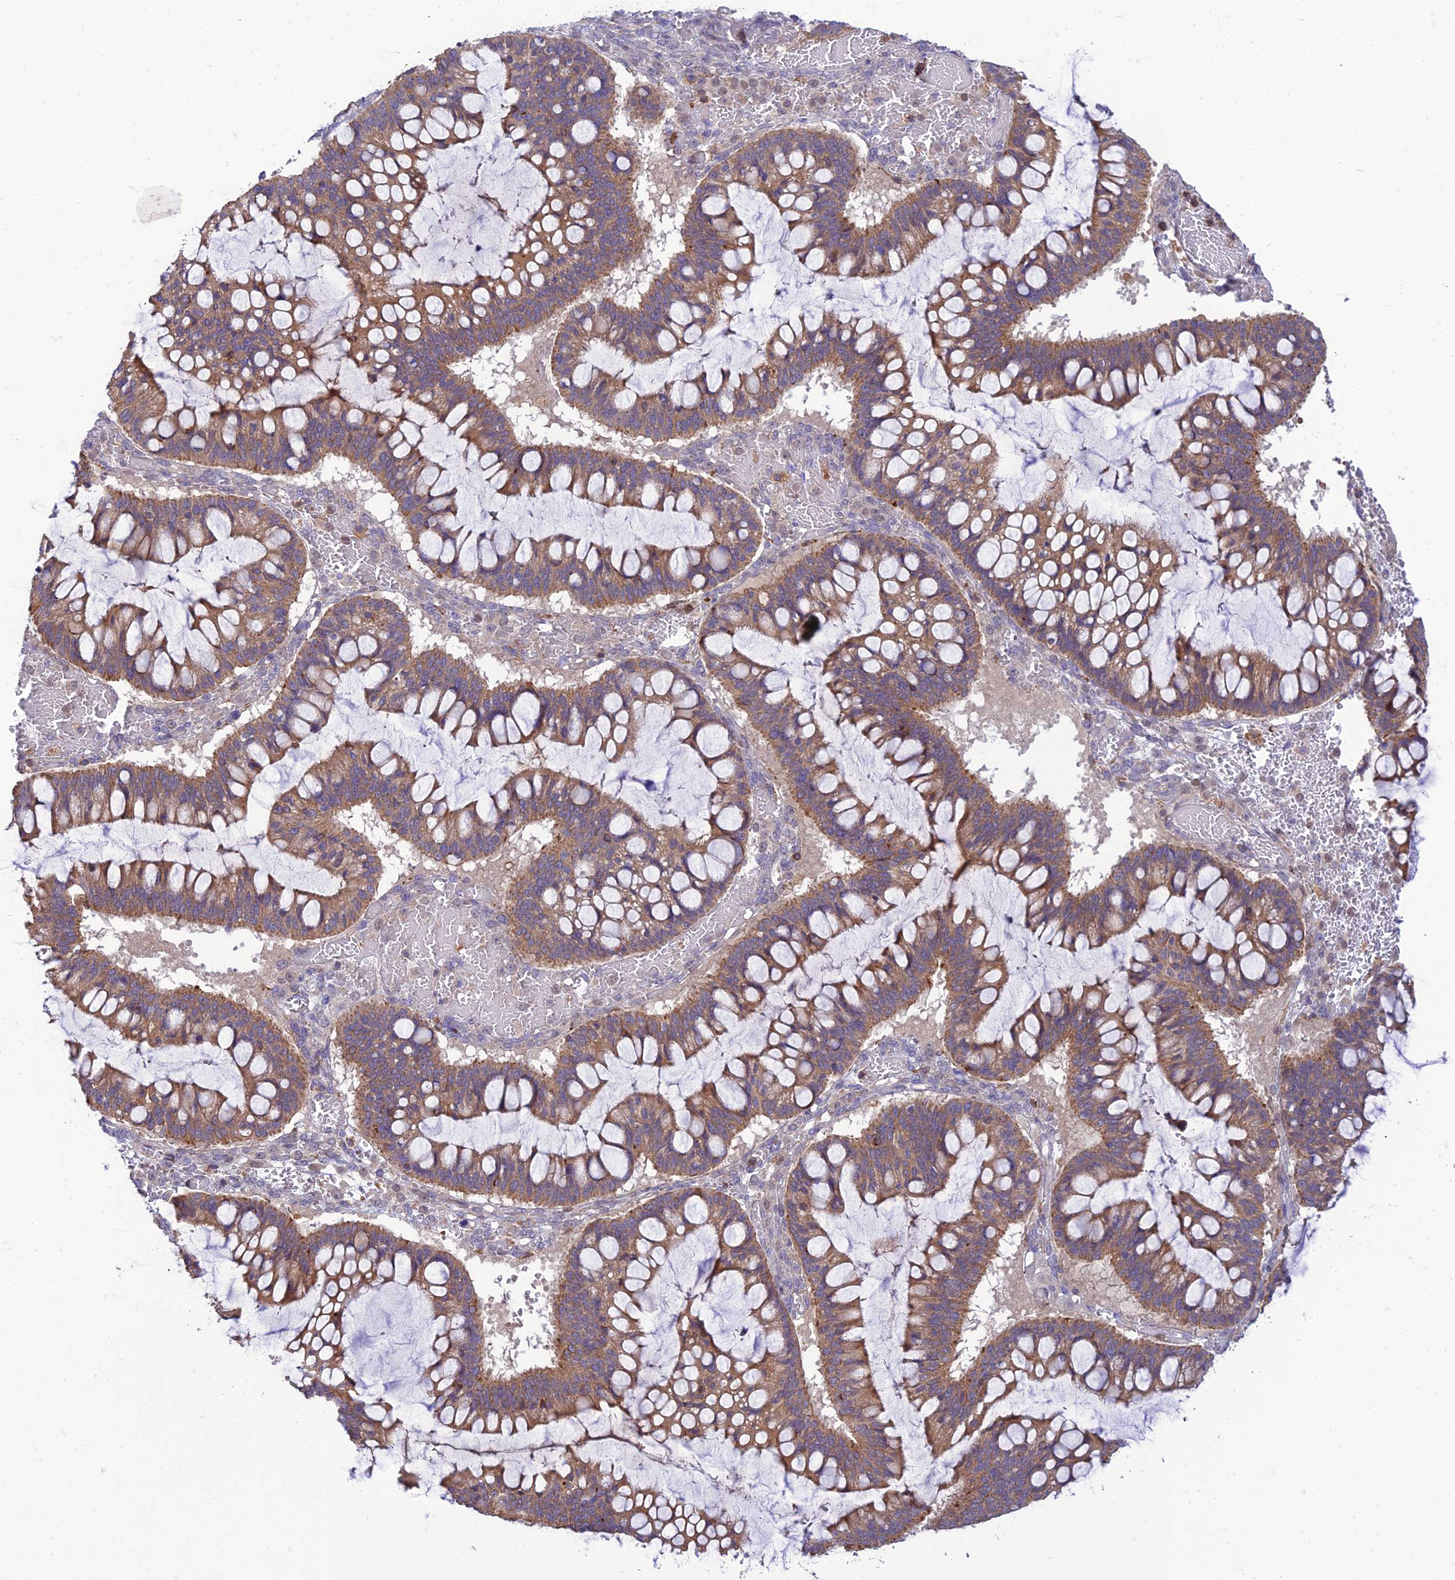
{"staining": {"intensity": "moderate", "quantity": ">75%", "location": "cytoplasmic/membranous"}, "tissue": "ovarian cancer", "cell_type": "Tumor cells", "image_type": "cancer", "snomed": [{"axis": "morphology", "description": "Cystadenocarcinoma, mucinous, NOS"}, {"axis": "topography", "description": "Ovary"}], "caption": "Immunohistochemistry of human ovarian cancer (mucinous cystadenocarcinoma) demonstrates medium levels of moderate cytoplasmic/membranous expression in approximately >75% of tumor cells.", "gene": "IRAK3", "patient": {"sex": "female", "age": 73}}